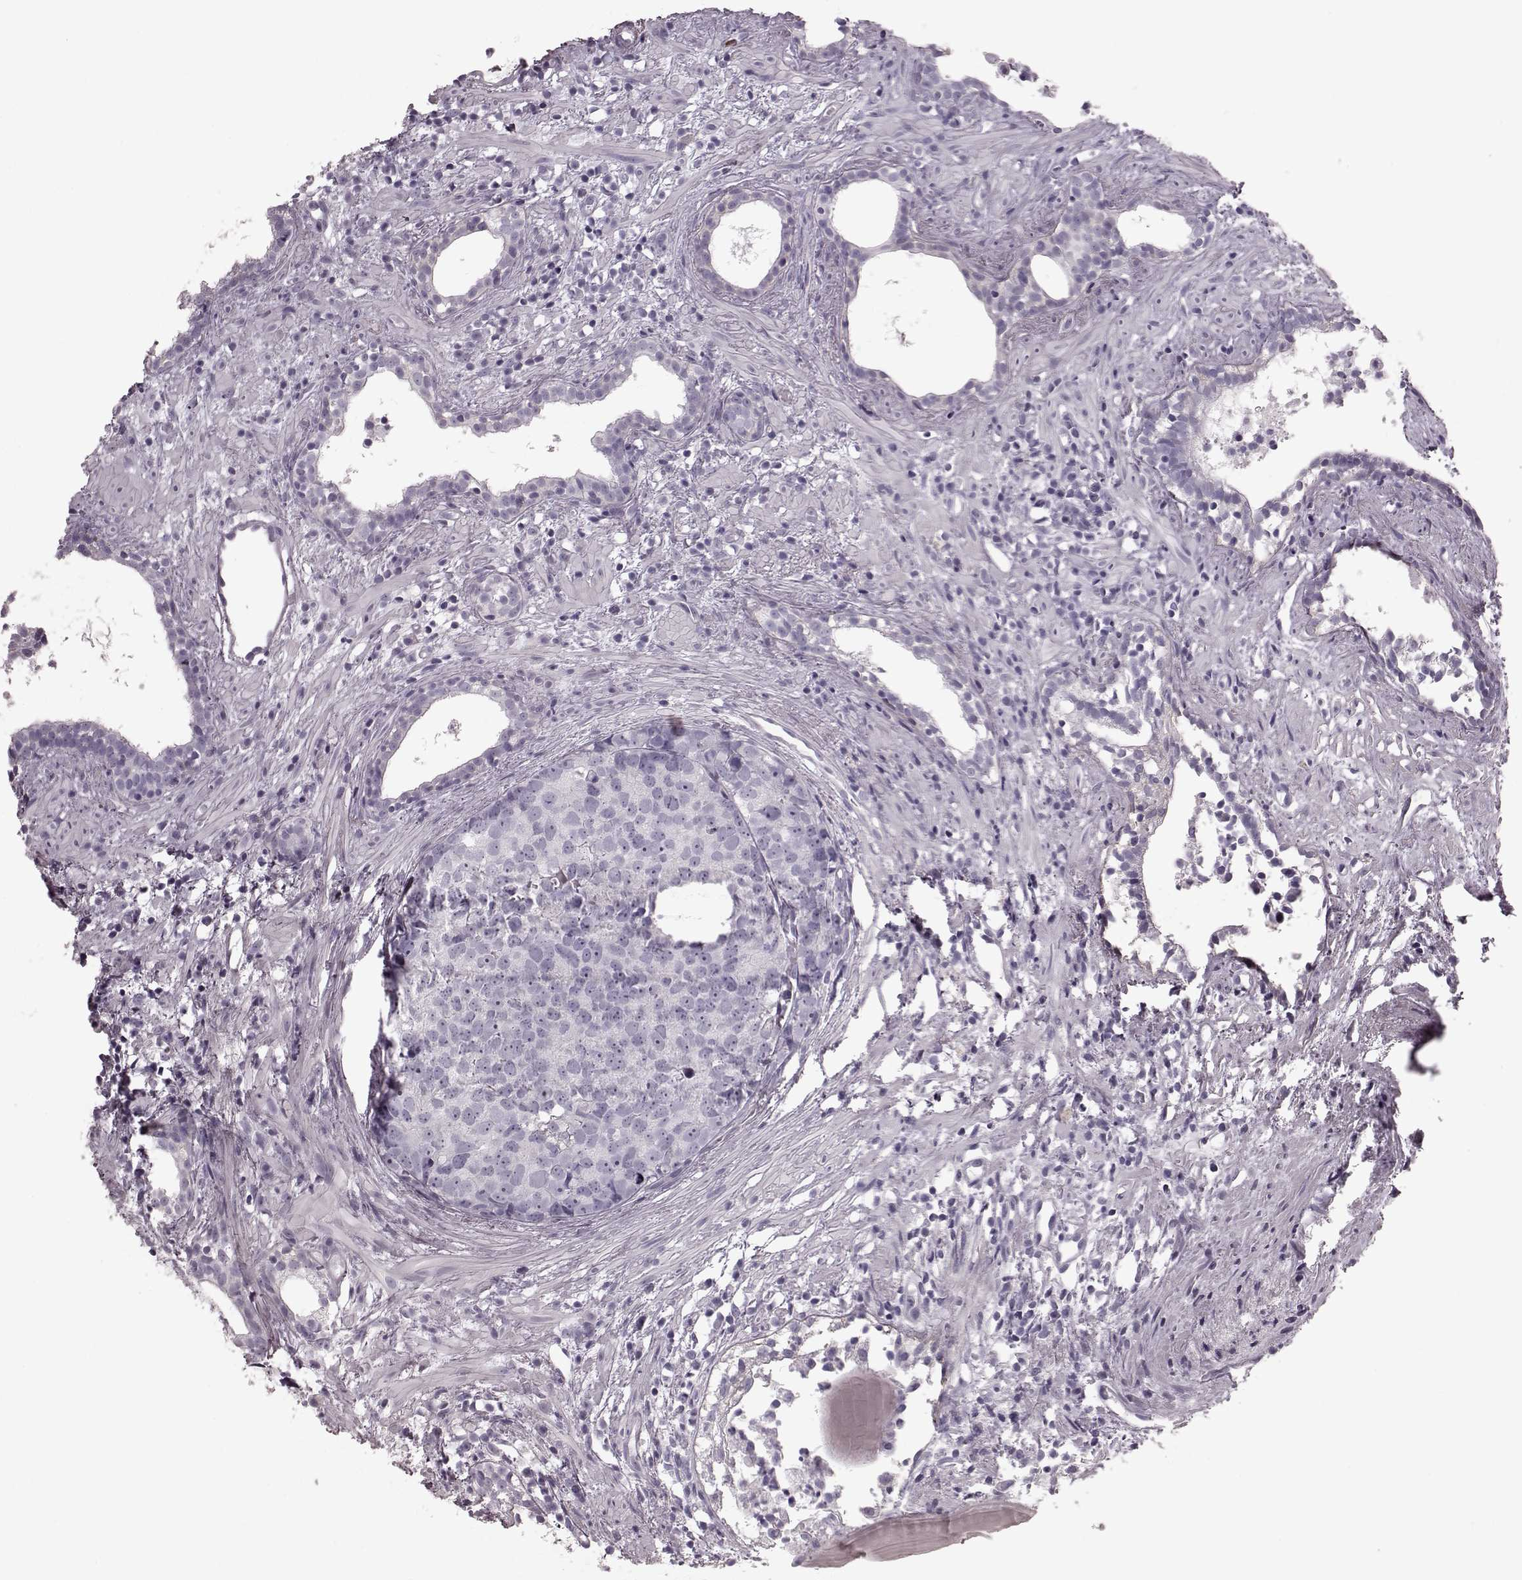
{"staining": {"intensity": "negative", "quantity": "none", "location": "none"}, "tissue": "prostate cancer", "cell_type": "Tumor cells", "image_type": "cancer", "snomed": [{"axis": "morphology", "description": "Adenocarcinoma, High grade"}, {"axis": "topography", "description": "Prostate"}], "caption": "This is a image of immunohistochemistry staining of prostate cancer, which shows no expression in tumor cells. (DAB (3,3'-diaminobenzidine) IHC visualized using brightfield microscopy, high magnification).", "gene": "CRYBA2", "patient": {"sex": "male", "age": 83}}